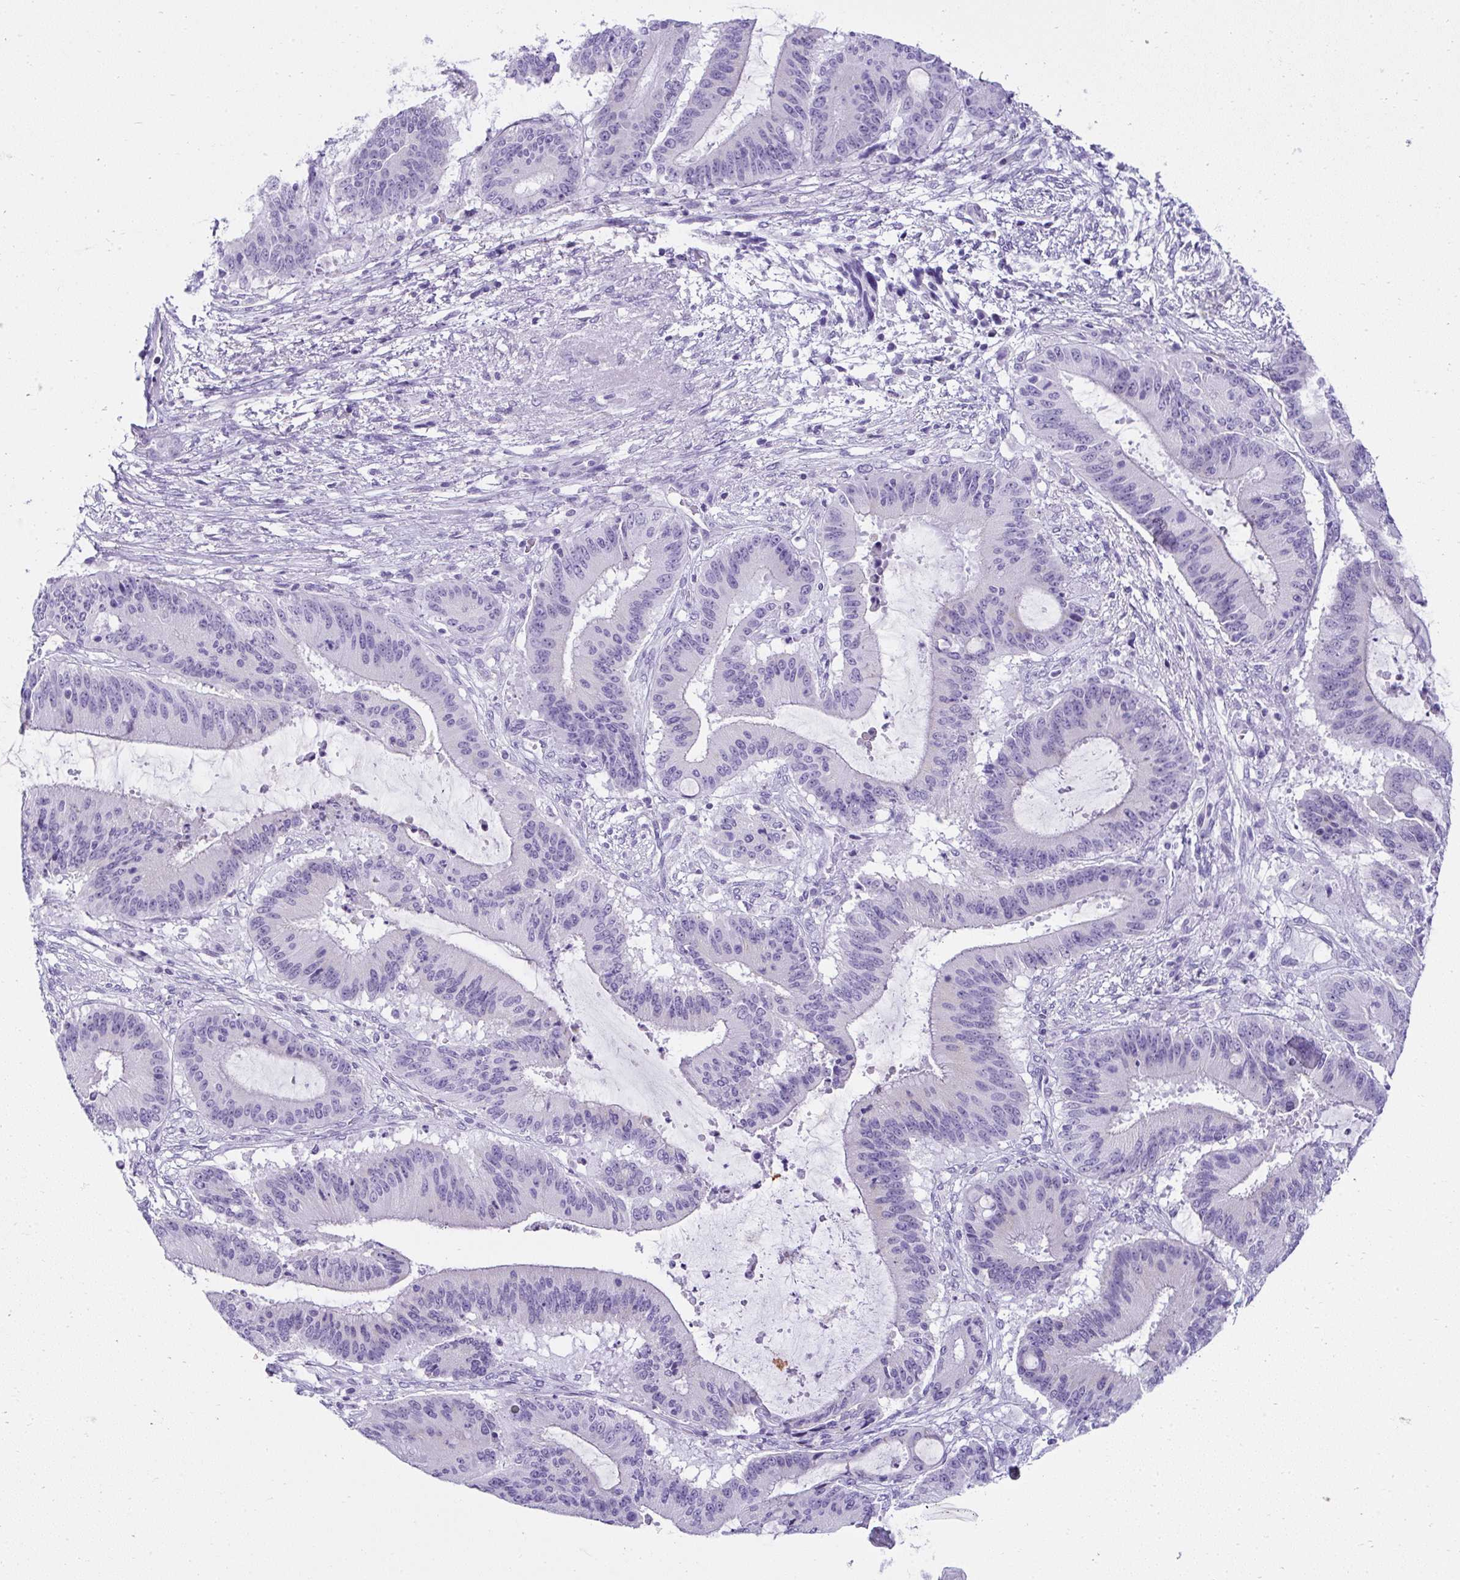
{"staining": {"intensity": "negative", "quantity": "none", "location": "none"}, "tissue": "liver cancer", "cell_type": "Tumor cells", "image_type": "cancer", "snomed": [{"axis": "morphology", "description": "Normal tissue, NOS"}, {"axis": "morphology", "description": "Cholangiocarcinoma"}, {"axis": "topography", "description": "Liver"}, {"axis": "topography", "description": "Peripheral nerve tissue"}], "caption": "High power microscopy image of an immunohistochemistry image of liver cancer (cholangiocarcinoma), revealing no significant staining in tumor cells.", "gene": "RNF183", "patient": {"sex": "female", "age": 73}}